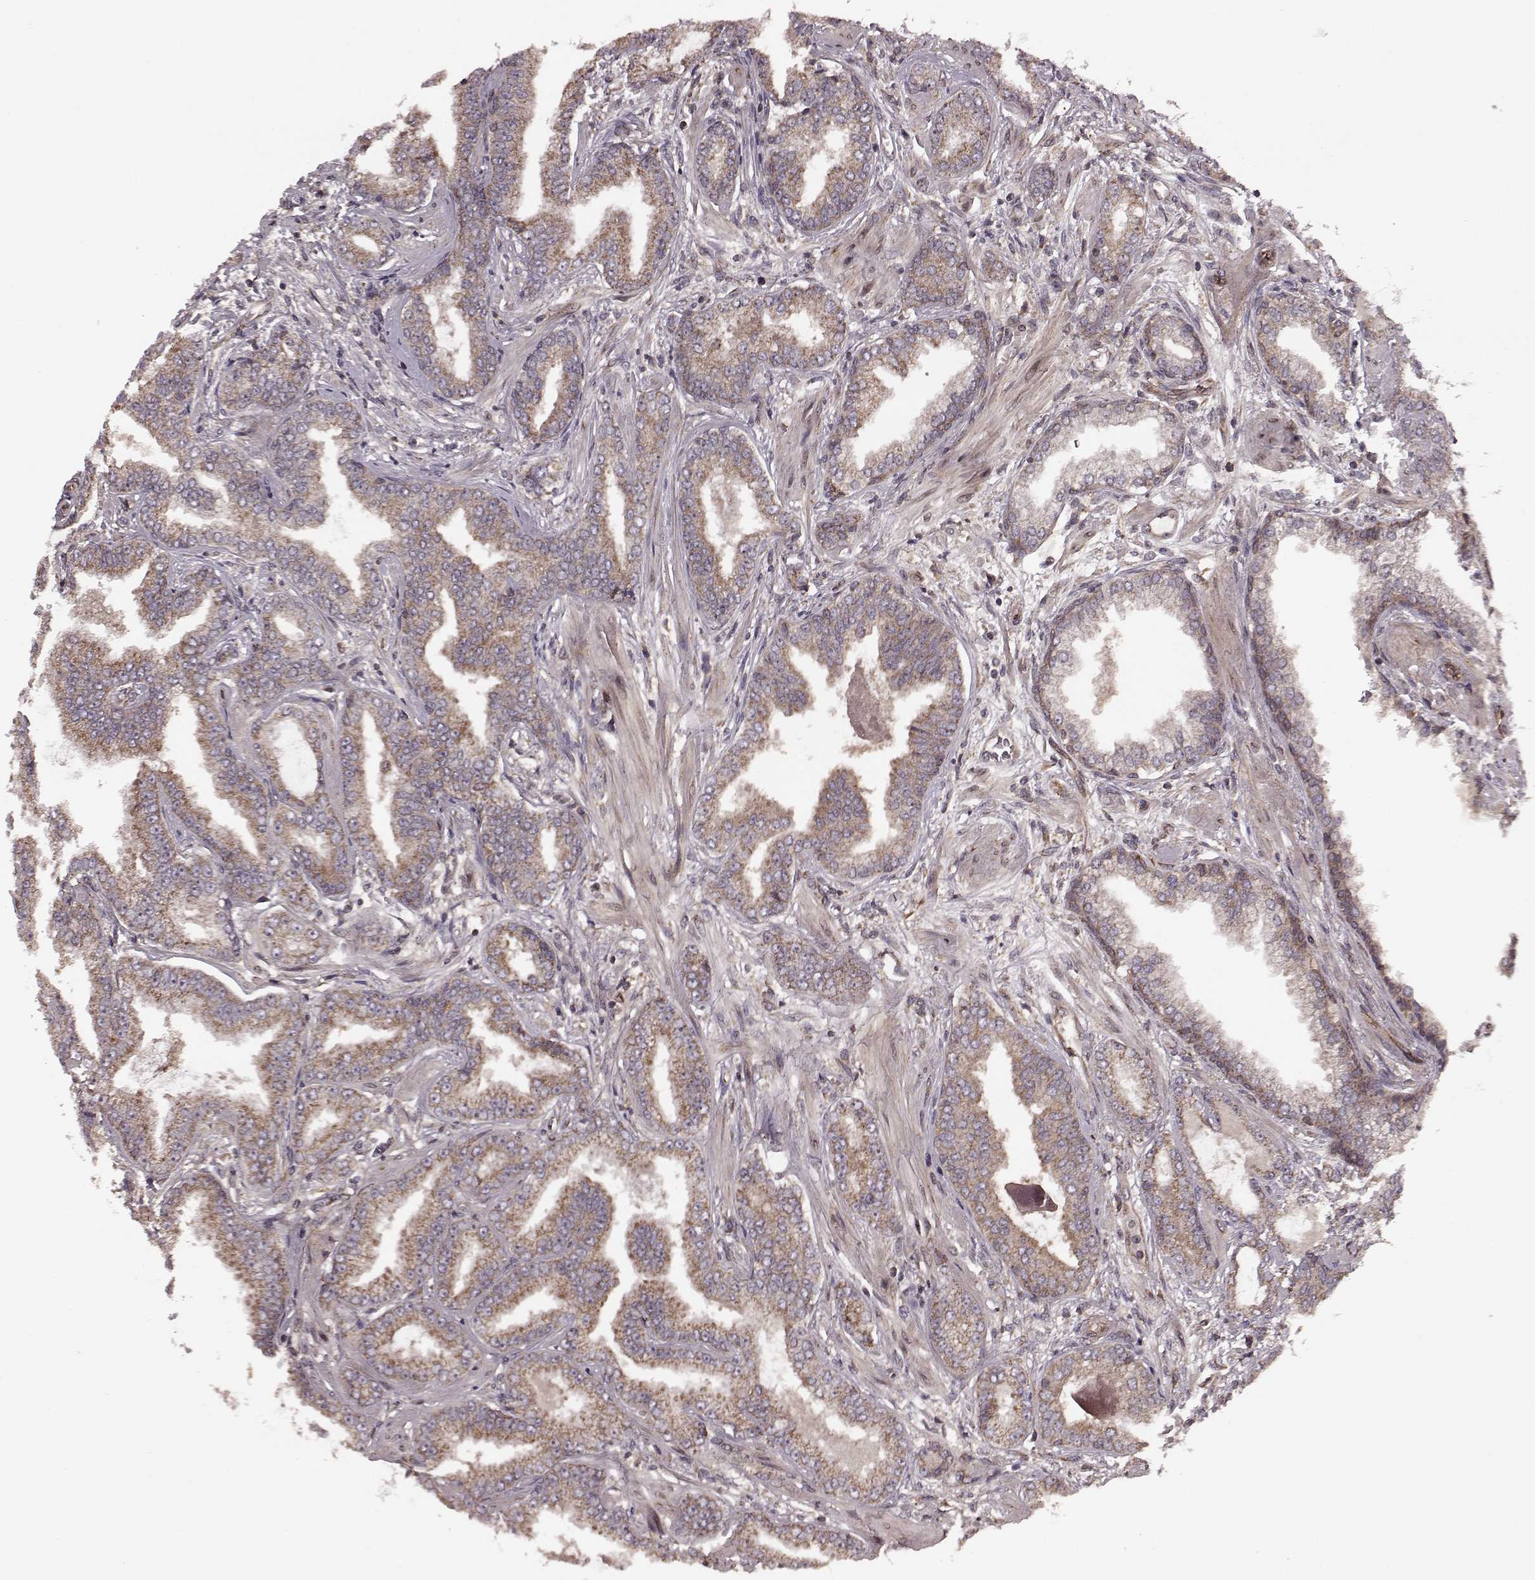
{"staining": {"intensity": "moderate", "quantity": ">75%", "location": "cytoplasmic/membranous"}, "tissue": "prostate cancer", "cell_type": "Tumor cells", "image_type": "cancer", "snomed": [{"axis": "morphology", "description": "Adenocarcinoma, Low grade"}, {"axis": "topography", "description": "Prostate"}], "caption": "DAB immunohistochemical staining of prostate low-grade adenocarcinoma exhibits moderate cytoplasmic/membranous protein staining in about >75% of tumor cells.", "gene": "AGPAT1", "patient": {"sex": "male", "age": 55}}